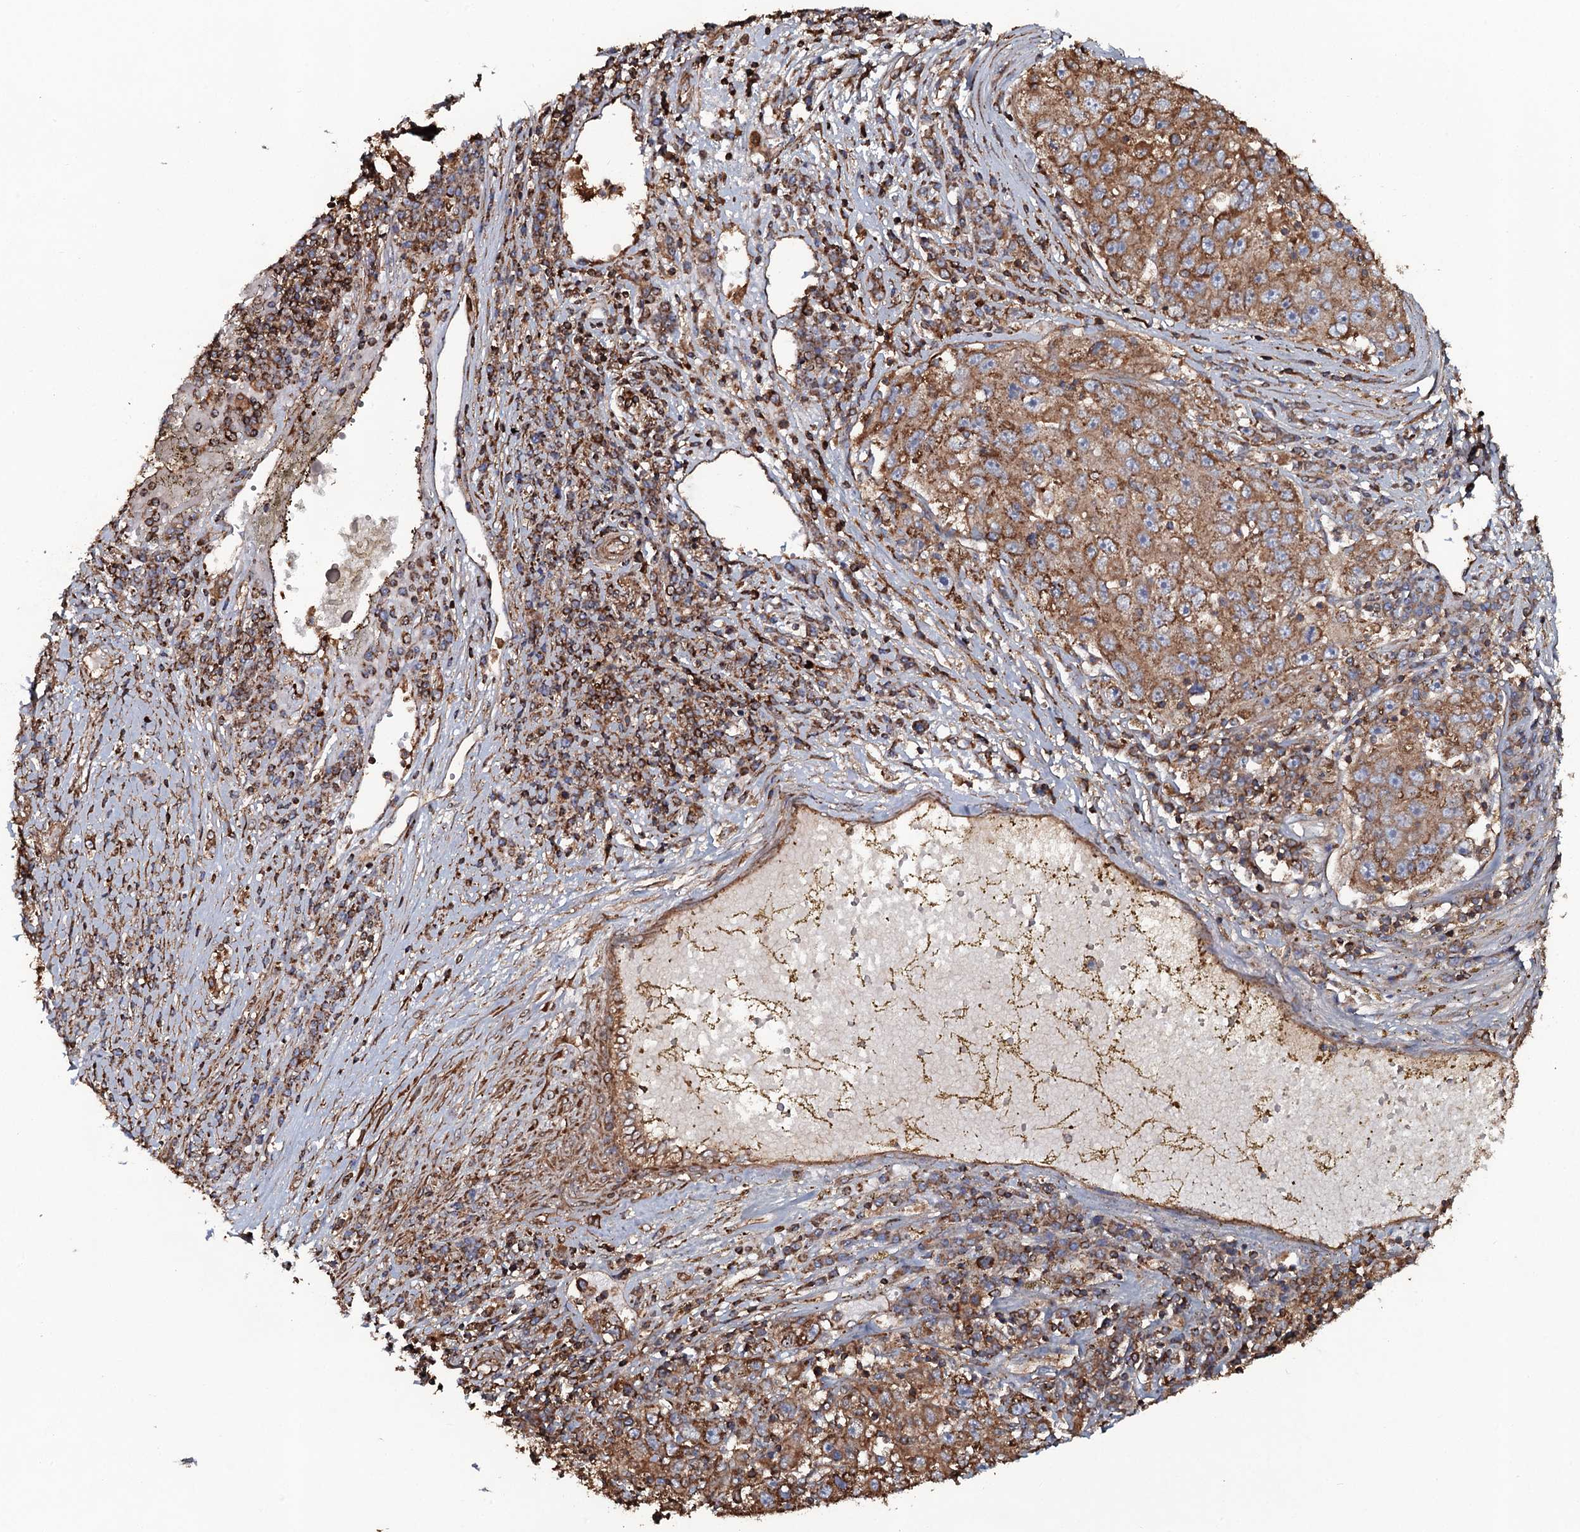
{"staining": {"intensity": "moderate", "quantity": ">75%", "location": "cytoplasmic/membranous"}, "tissue": "liver cancer", "cell_type": "Tumor cells", "image_type": "cancer", "snomed": [{"axis": "morphology", "description": "Carcinoma, Hepatocellular, NOS"}, {"axis": "topography", "description": "Liver"}], "caption": "A medium amount of moderate cytoplasmic/membranous staining is identified in about >75% of tumor cells in liver hepatocellular carcinoma tissue.", "gene": "VWA8", "patient": {"sex": "male", "age": 49}}